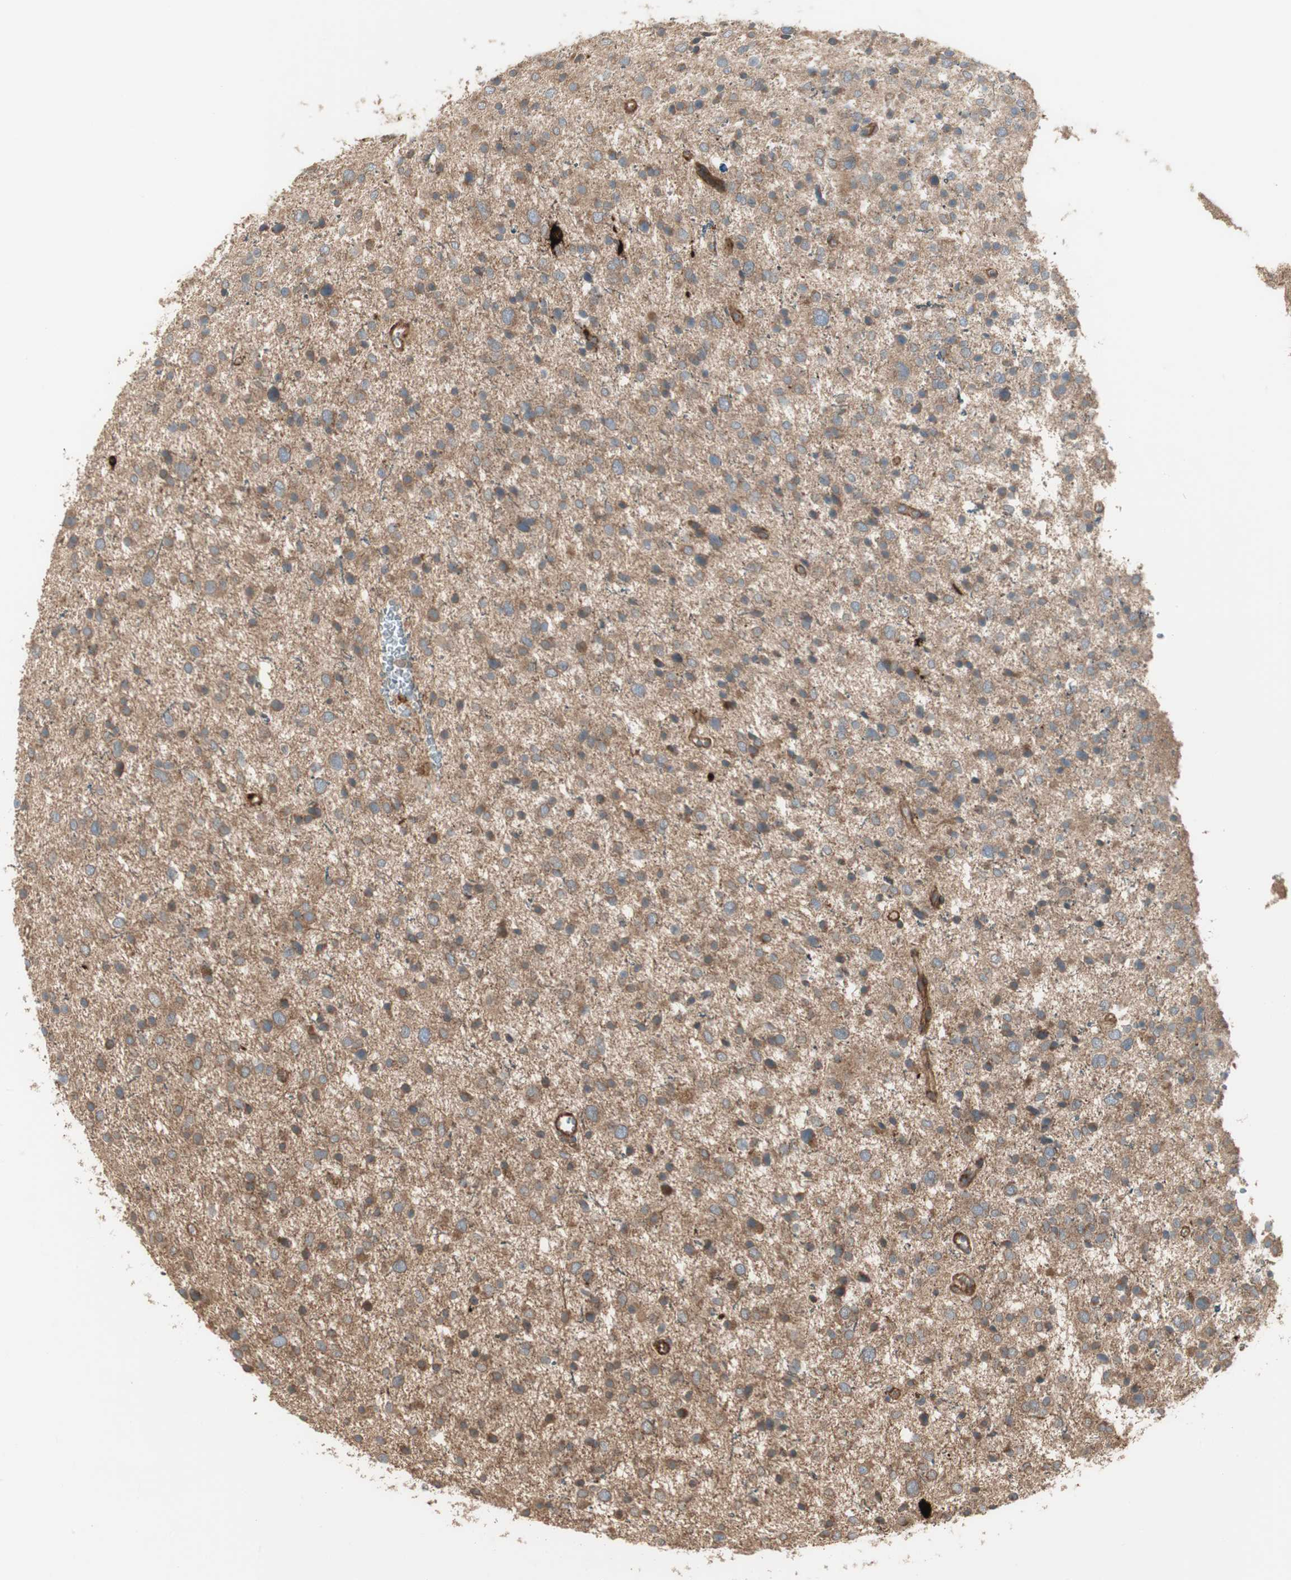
{"staining": {"intensity": "moderate", "quantity": ">75%", "location": "cytoplasmic/membranous"}, "tissue": "glioma", "cell_type": "Tumor cells", "image_type": "cancer", "snomed": [{"axis": "morphology", "description": "Glioma, malignant, Low grade"}, {"axis": "topography", "description": "Brain"}], "caption": "A micrograph showing moderate cytoplasmic/membranous expression in about >75% of tumor cells in malignant glioma (low-grade), as visualized by brown immunohistochemical staining.", "gene": "PRKG1", "patient": {"sex": "female", "age": 37}}